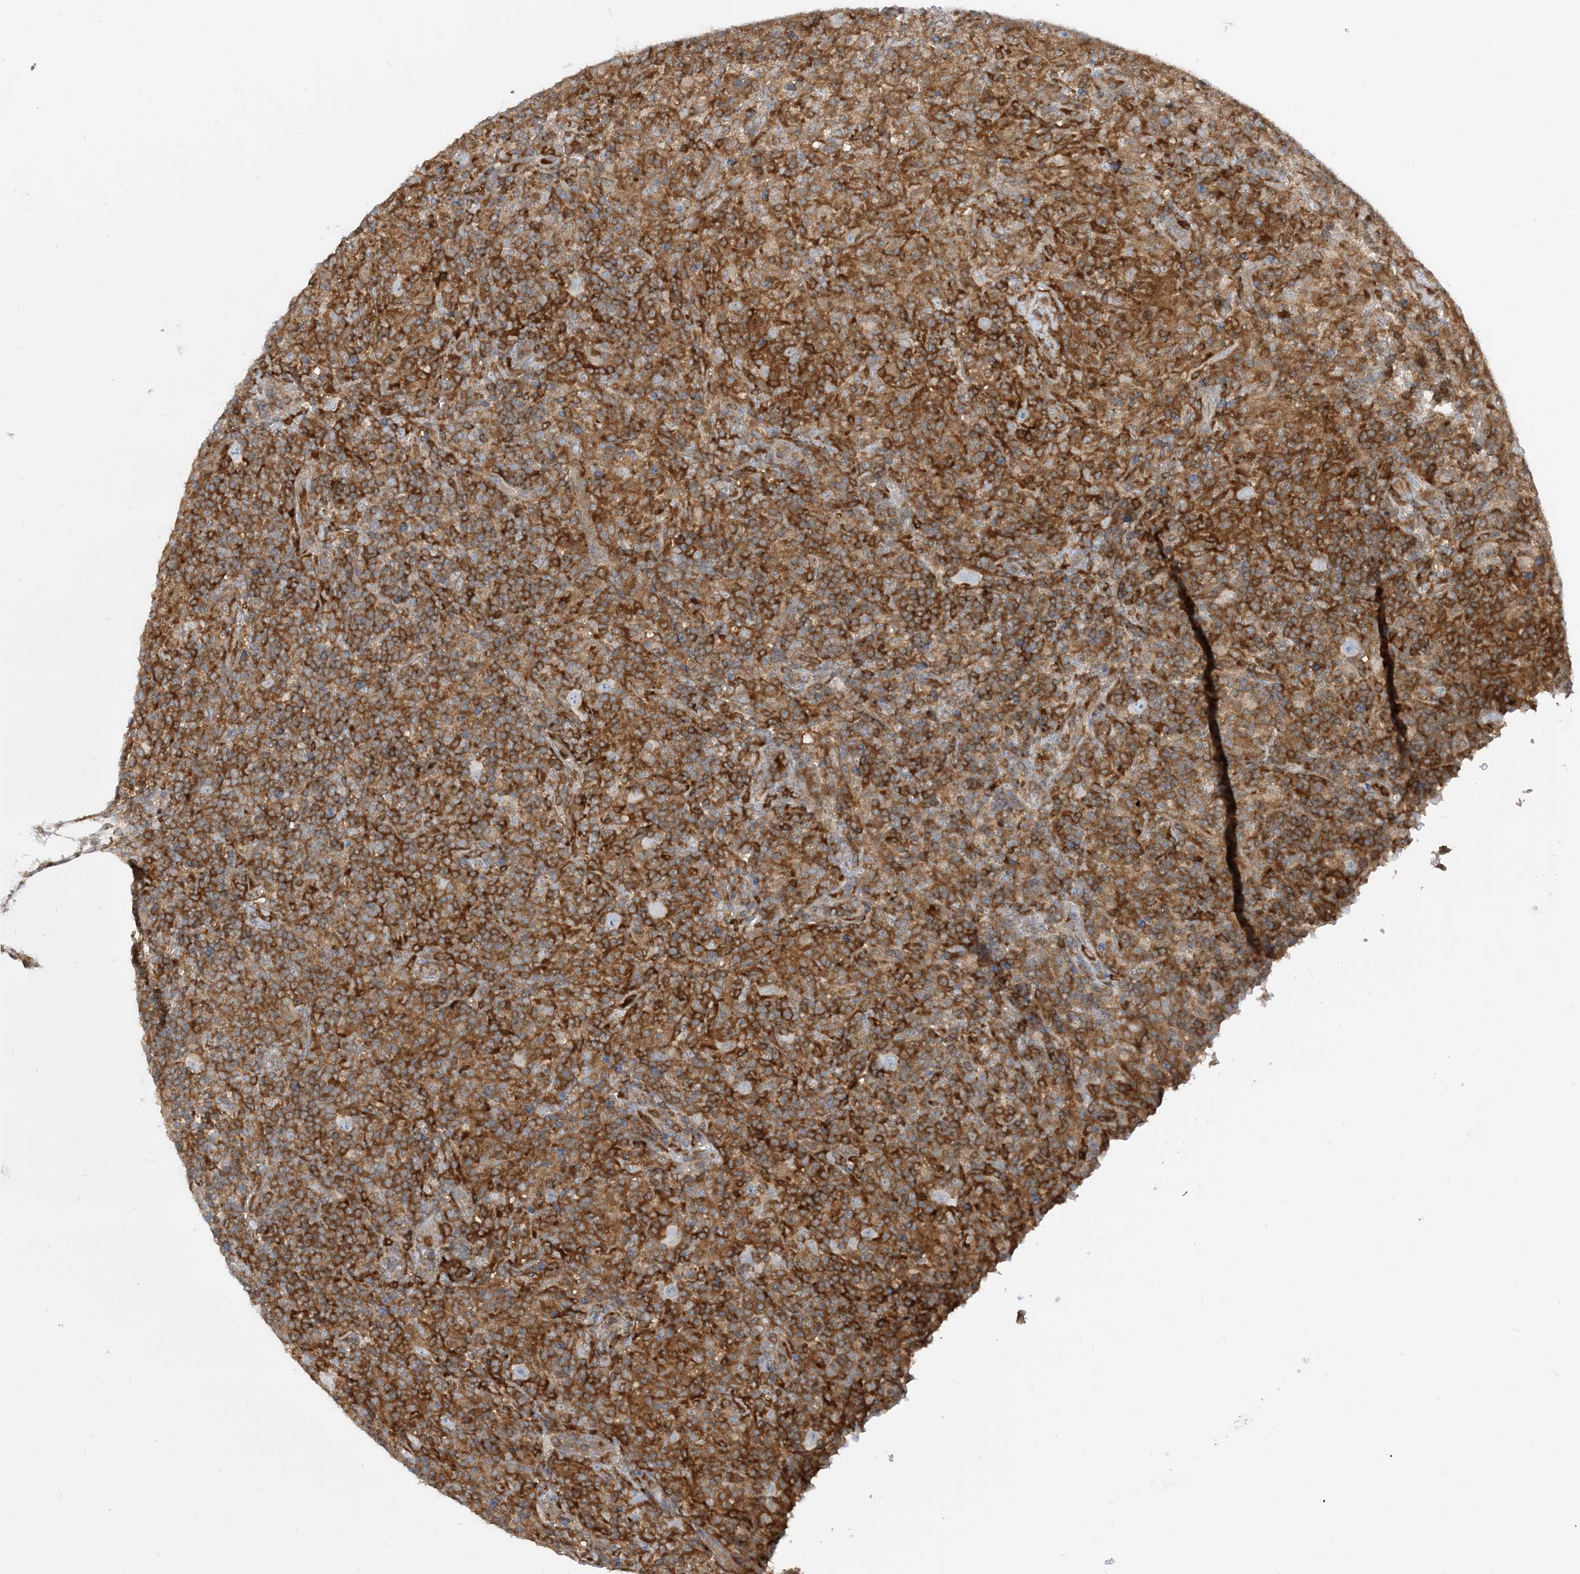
{"staining": {"intensity": "negative", "quantity": "none", "location": "none"}, "tissue": "lymphoma", "cell_type": "Tumor cells", "image_type": "cancer", "snomed": [{"axis": "morphology", "description": "Hodgkin's disease, NOS"}, {"axis": "topography", "description": "Lymph node"}], "caption": "An image of lymphoma stained for a protein shows no brown staining in tumor cells. (Brightfield microscopy of DAB (3,3'-diaminobenzidine) IHC at high magnification).", "gene": "CASP4", "patient": {"sex": "male", "age": 70}}